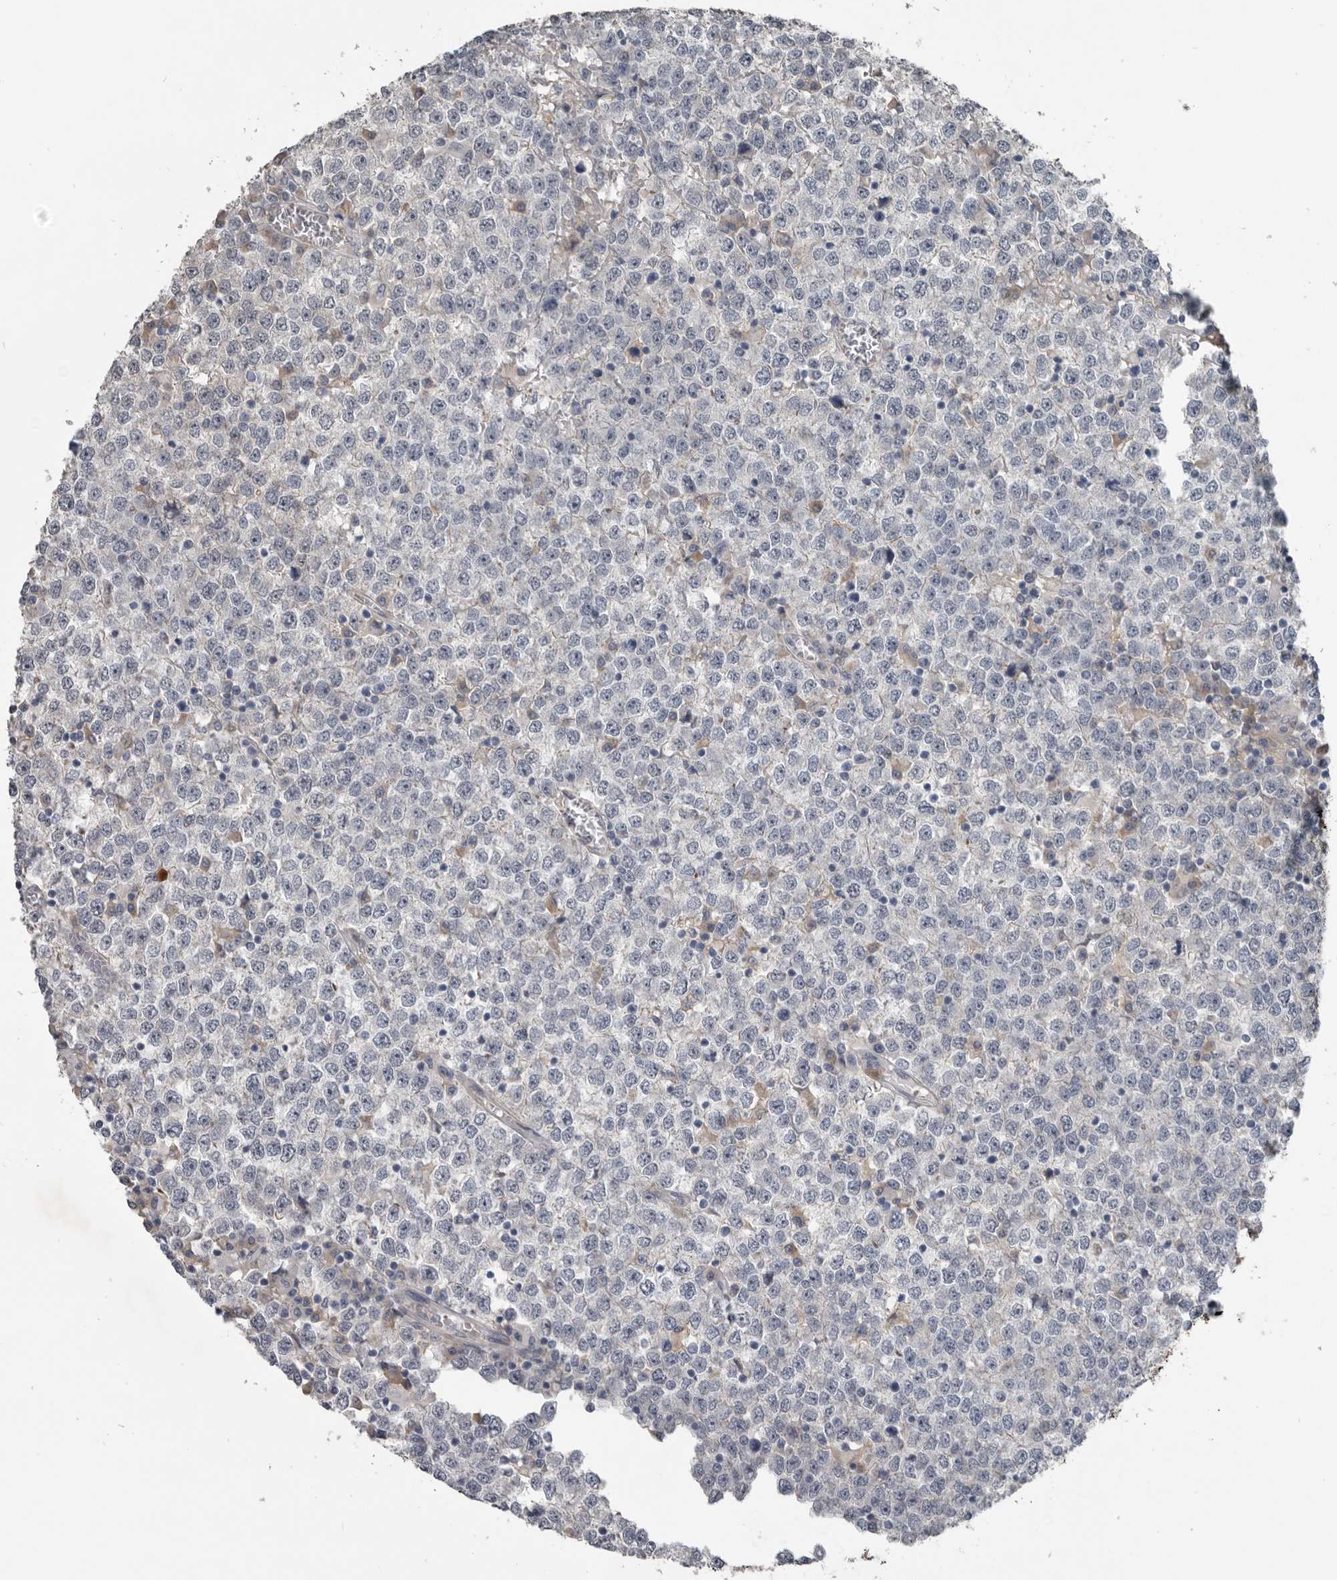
{"staining": {"intensity": "negative", "quantity": "none", "location": "none"}, "tissue": "testis cancer", "cell_type": "Tumor cells", "image_type": "cancer", "snomed": [{"axis": "morphology", "description": "Seminoma, NOS"}, {"axis": "topography", "description": "Testis"}], "caption": "IHC of human seminoma (testis) demonstrates no staining in tumor cells.", "gene": "C1orf216", "patient": {"sex": "male", "age": 65}}